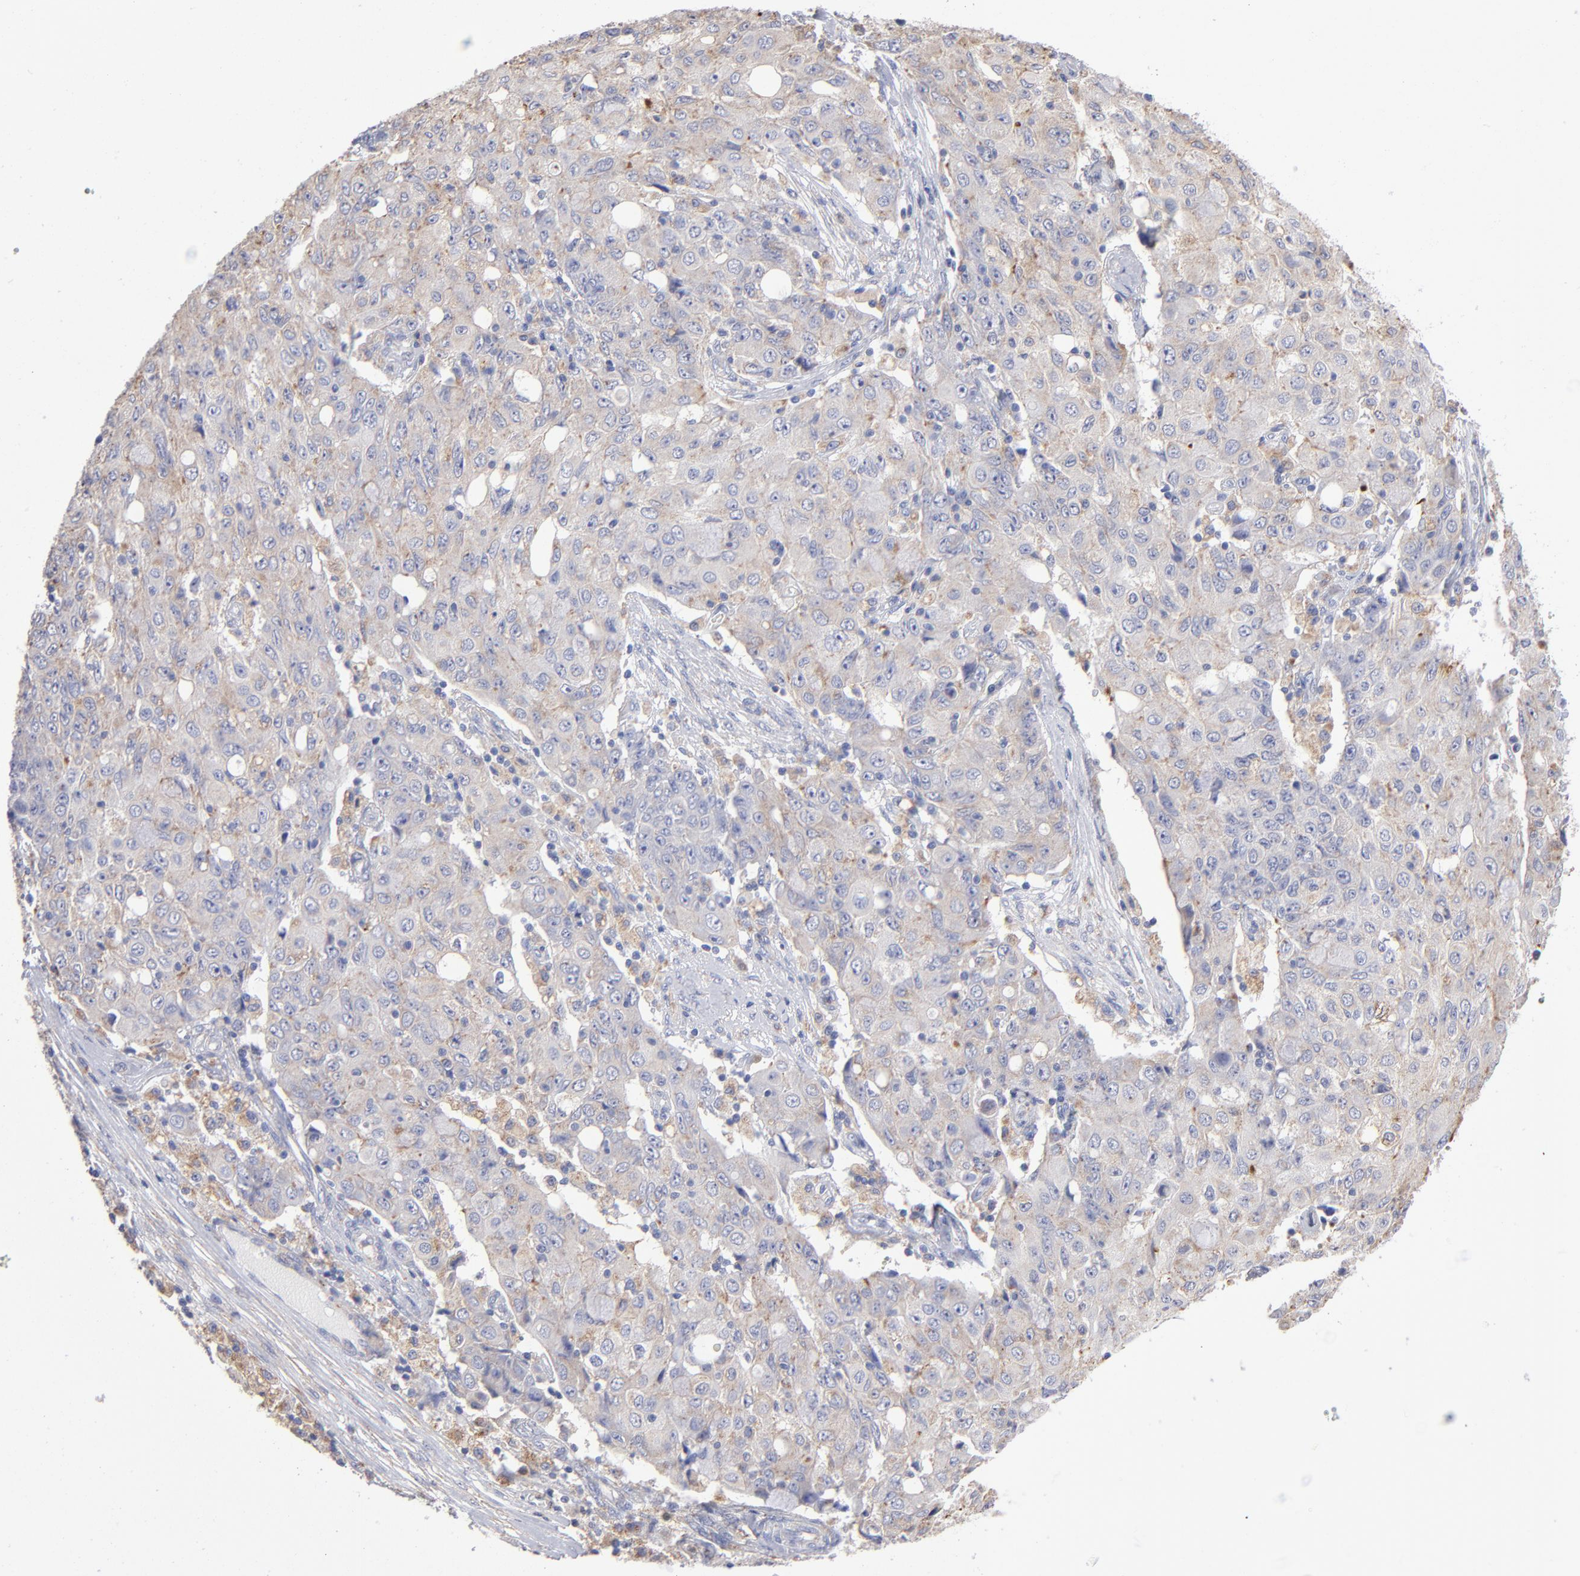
{"staining": {"intensity": "weak", "quantity": ">75%", "location": "cytoplasmic/membranous"}, "tissue": "ovarian cancer", "cell_type": "Tumor cells", "image_type": "cancer", "snomed": [{"axis": "morphology", "description": "Carcinoma, endometroid"}, {"axis": "topography", "description": "Ovary"}], "caption": "IHC of ovarian cancer demonstrates low levels of weak cytoplasmic/membranous expression in about >75% of tumor cells.", "gene": "RRAGB", "patient": {"sex": "female", "age": 42}}